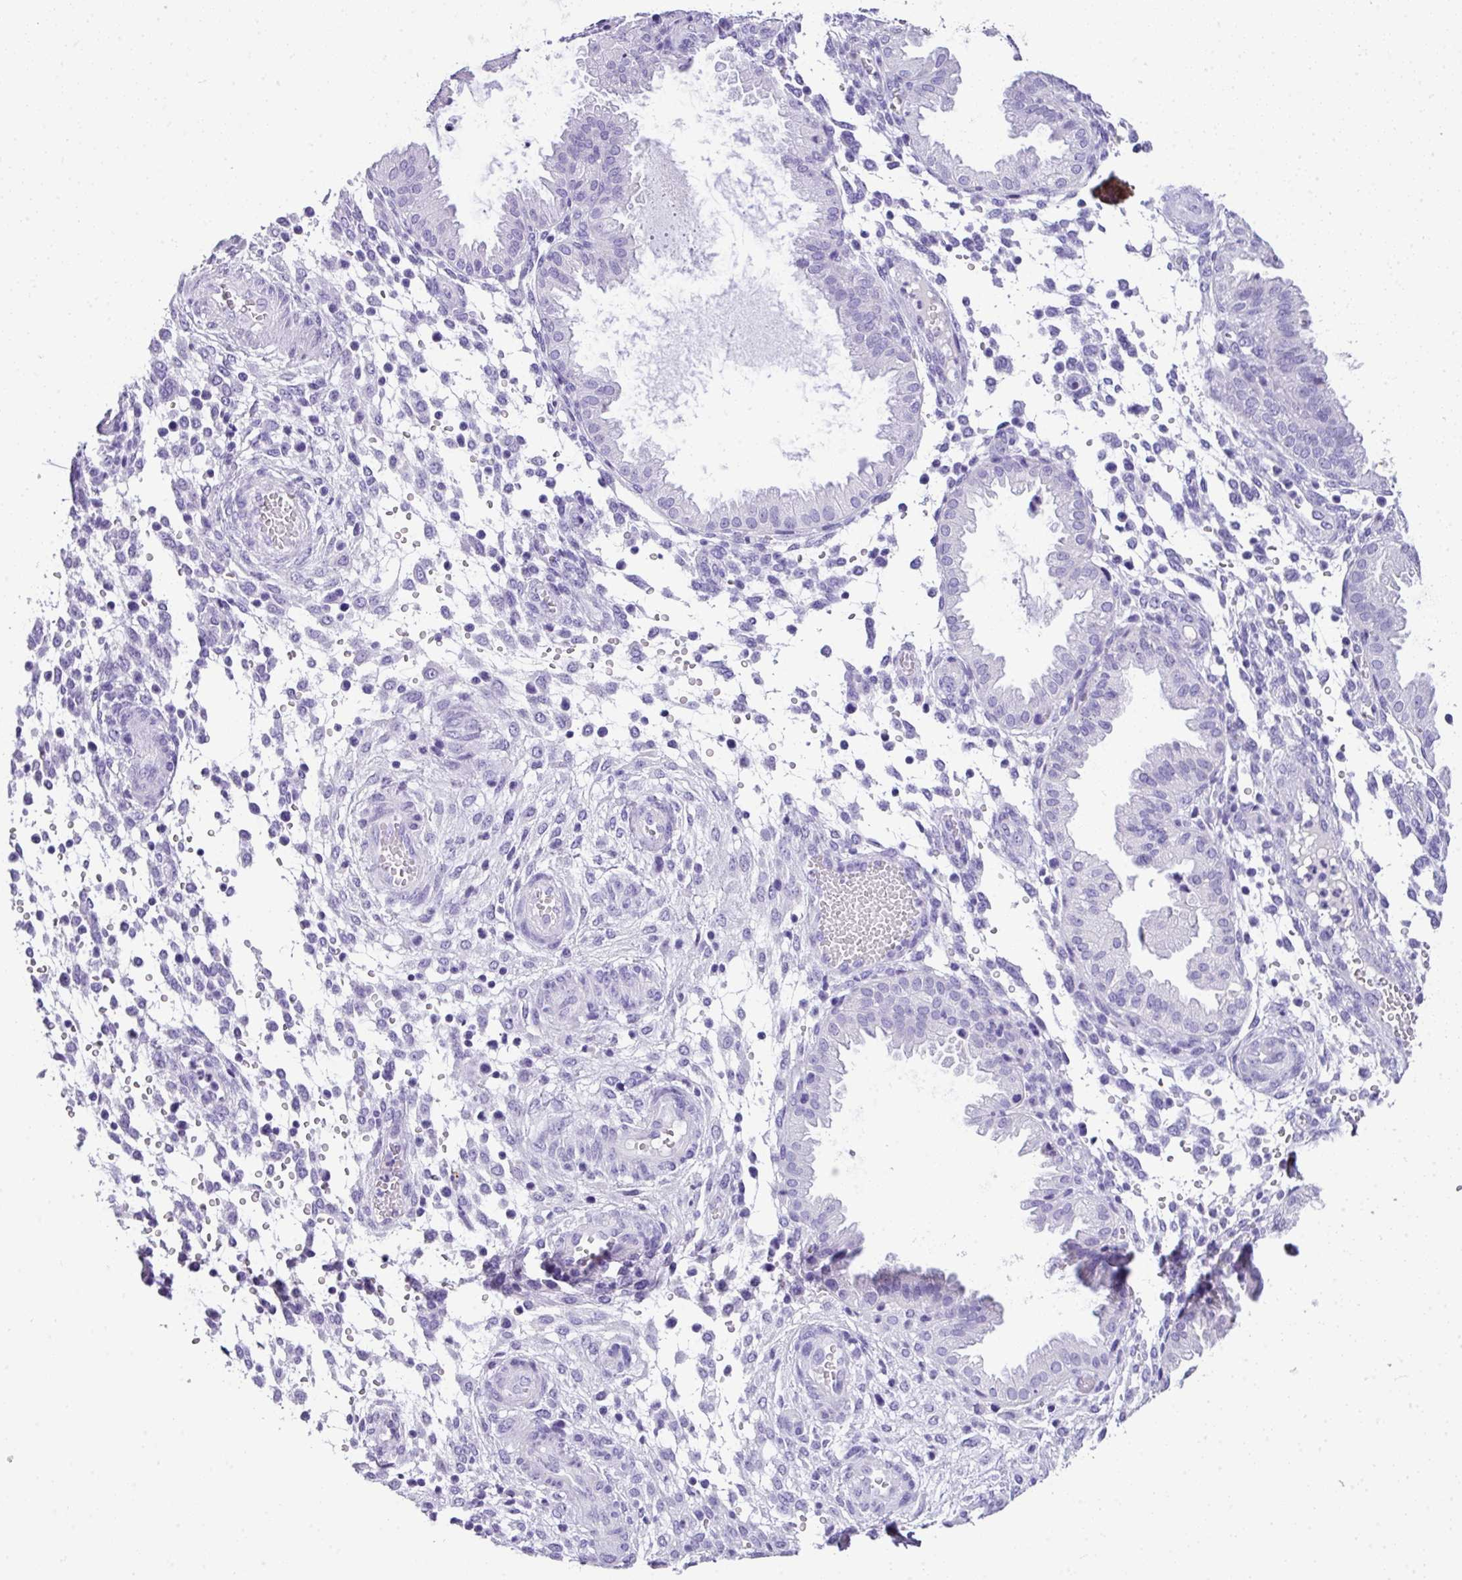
{"staining": {"intensity": "negative", "quantity": "none", "location": "none"}, "tissue": "endometrium", "cell_type": "Cells in endometrial stroma", "image_type": "normal", "snomed": [{"axis": "morphology", "description": "Normal tissue, NOS"}, {"axis": "topography", "description": "Endometrium"}], "caption": "High magnification brightfield microscopy of normal endometrium stained with DAB (3,3'-diaminobenzidine) (brown) and counterstained with hematoxylin (blue): cells in endometrial stroma show no significant staining. Nuclei are stained in blue.", "gene": "MUC21", "patient": {"sex": "female", "age": 33}}